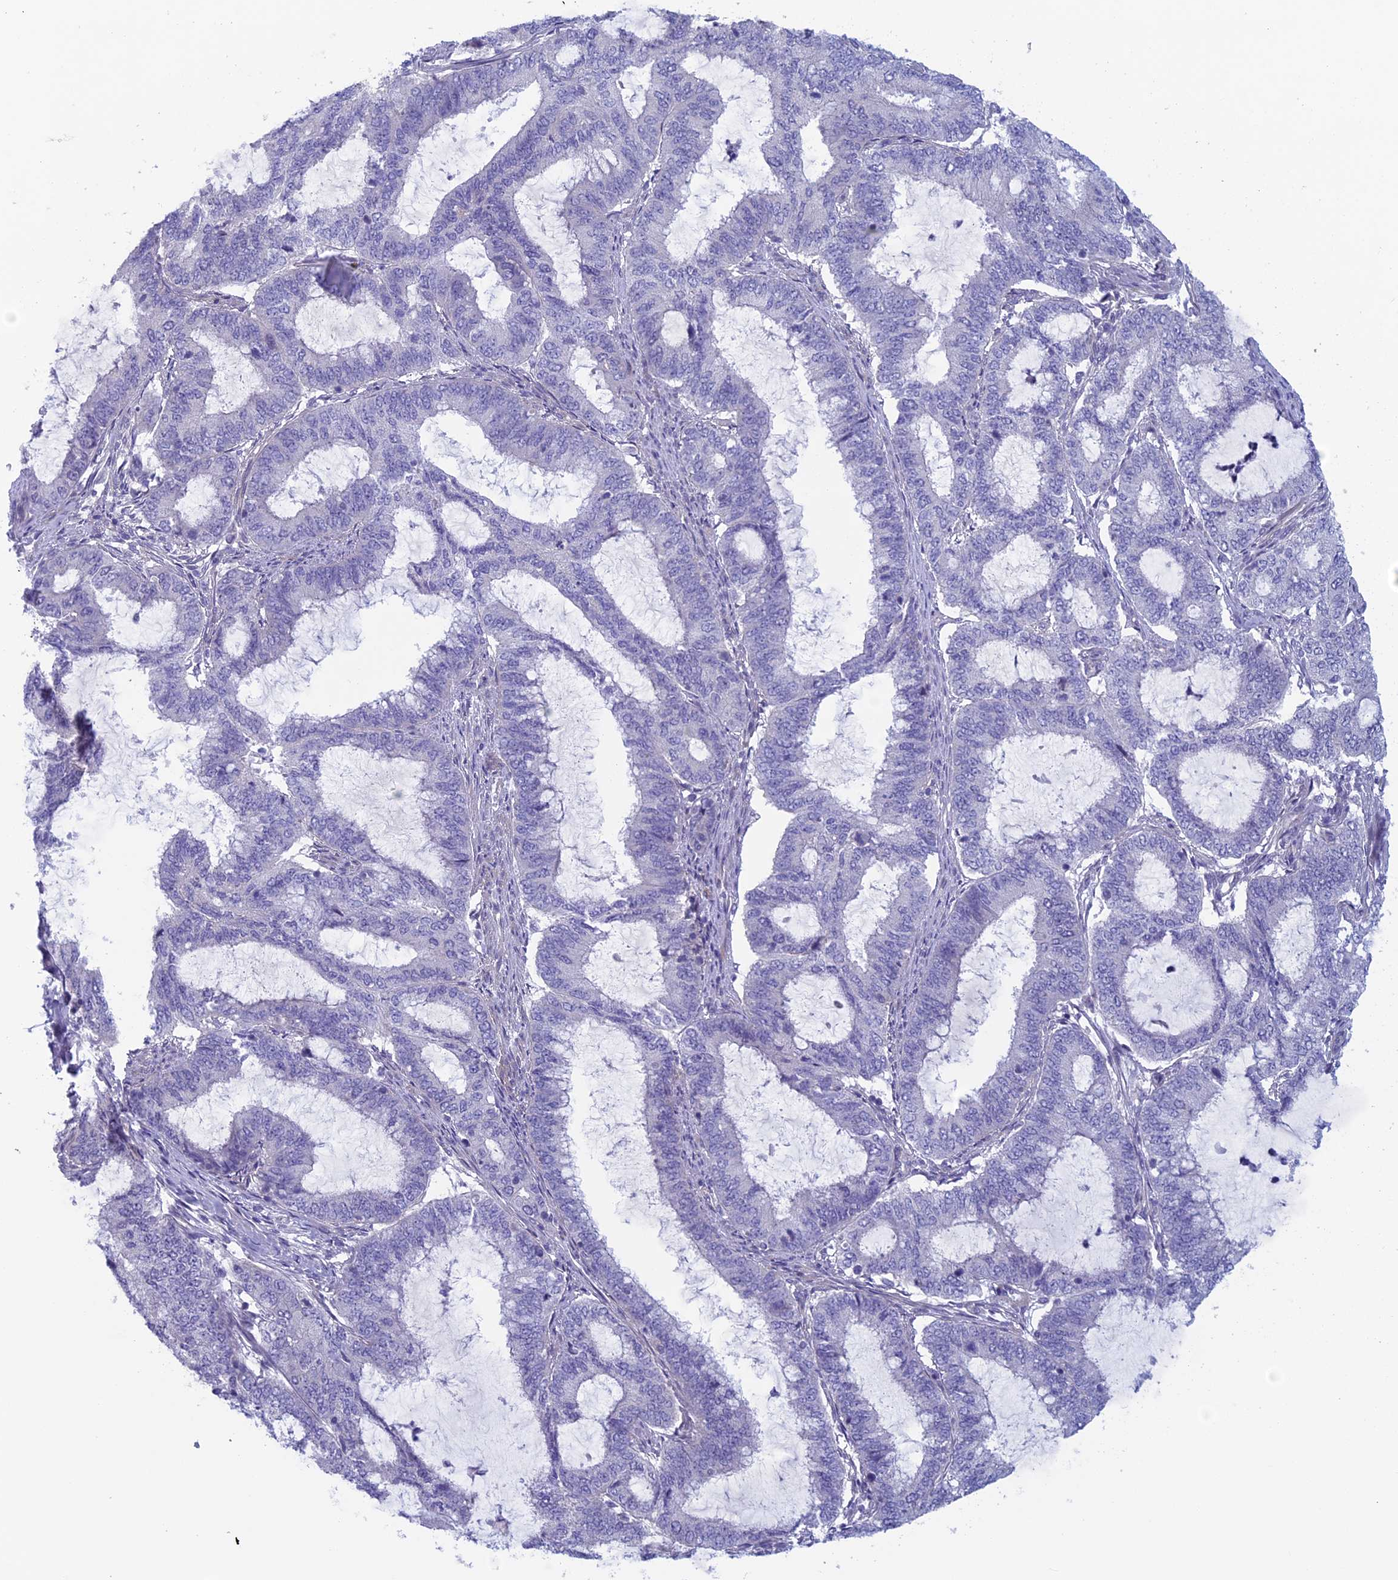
{"staining": {"intensity": "negative", "quantity": "none", "location": "none"}, "tissue": "endometrial cancer", "cell_type": "Tumor cells", "image_type": "cancer", "snomed": [{"axis": "morphology", "description": "Adenocarcinoma, NOS"}, {"axis": "topography", "description": "Endometrium"}], "caption": "The image exhibits no significant staining in tumor cells of endometrial cancer (adenocarcinoma).", "gene": "CNOT6L", "patient": {"sex": "female", "age": 51}}